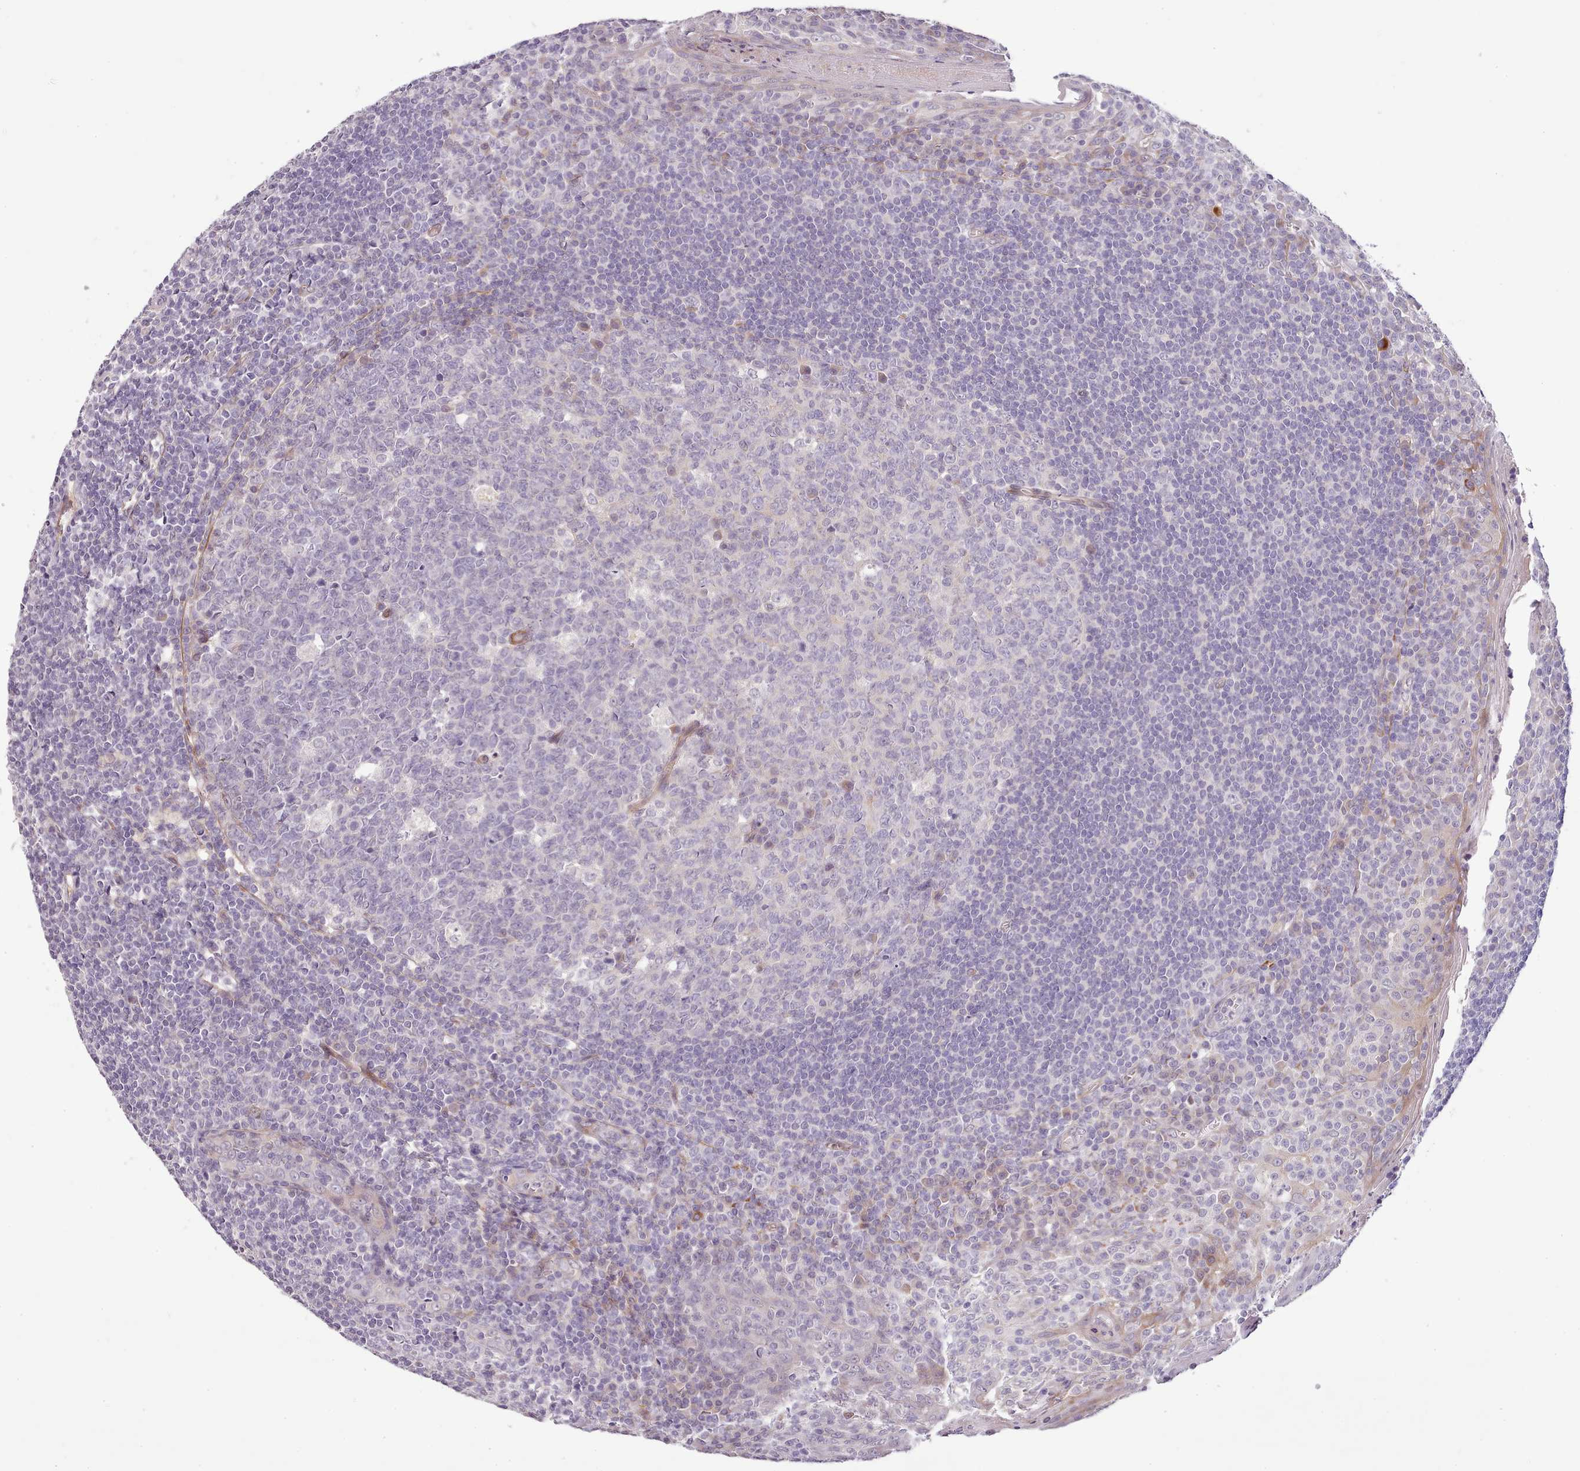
{"staining": {"intensity": "negative", "quantity": "none", "location": "none"}, "tissue": "tonsil", "cell_type": "Germinal center cells", "image_type": "normal", "snomed": [{"axis": "morphology", "description": "Normal tissue, NOS"}, {"axis": "topography", "description": "Tonsil"}], "caption": "A high-resolution micrograph shows immunohistochemistry staining of normal tonsil, which shows no significant positivity in germinal center cells. (Immunohistochemistry (ihc), brightfield microscopy, high magnification).", "gene": "ZNF658", "patient": {"sex": "male", "age": 27}}